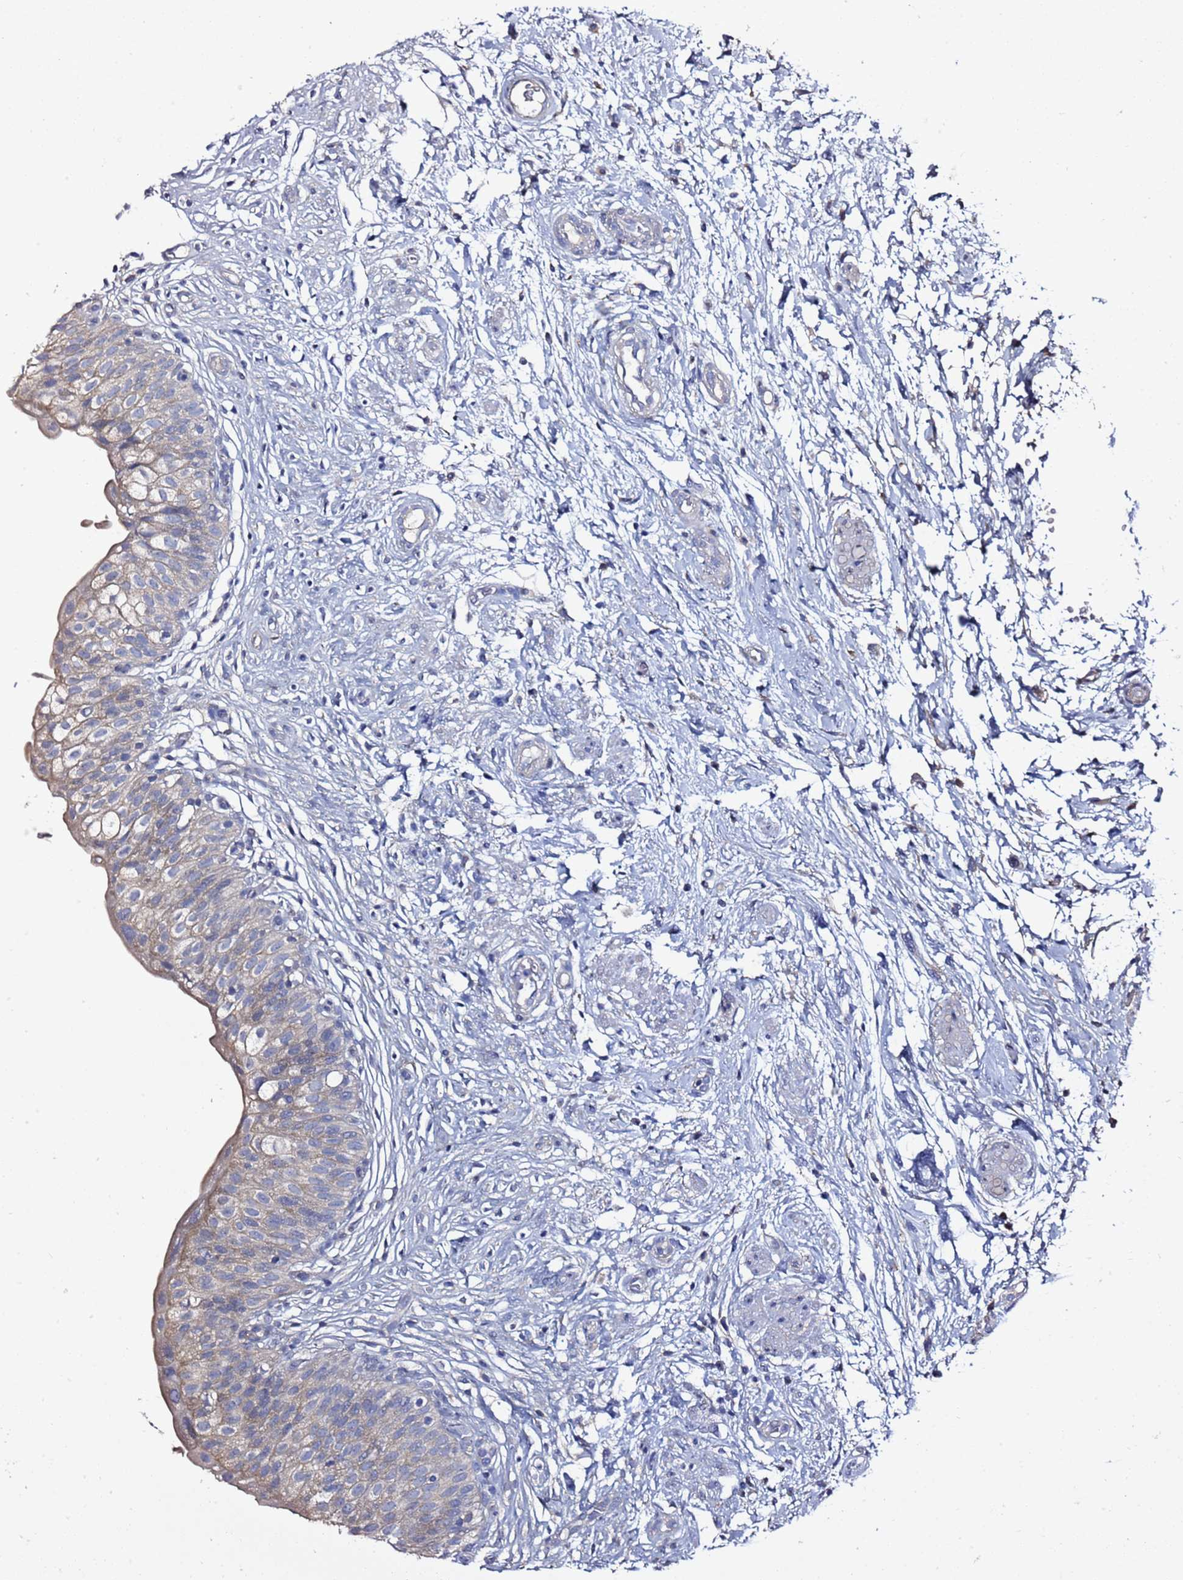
{"staining": {"intensity": "weak", "quantity": "25%-75%", "location": "cytoplasmic/membranous"}, "tissue": "urinary bladder", "cell_type": "Urothelial cells", "image_type": "normal", "snomed": [{"axis": "morphology", "description": "Normal tissue, NOS"}, {"axis": "topography", "description": "Urinary bladder"}], "caption": "Urinary bladder stained with immunohistochemistry exhibits weak cytoplasmic/membranous positivity in about 25%-75% of urothelial cells.", "gene": "RABL2A", "patient": {"sex": "male", "age": 55}}